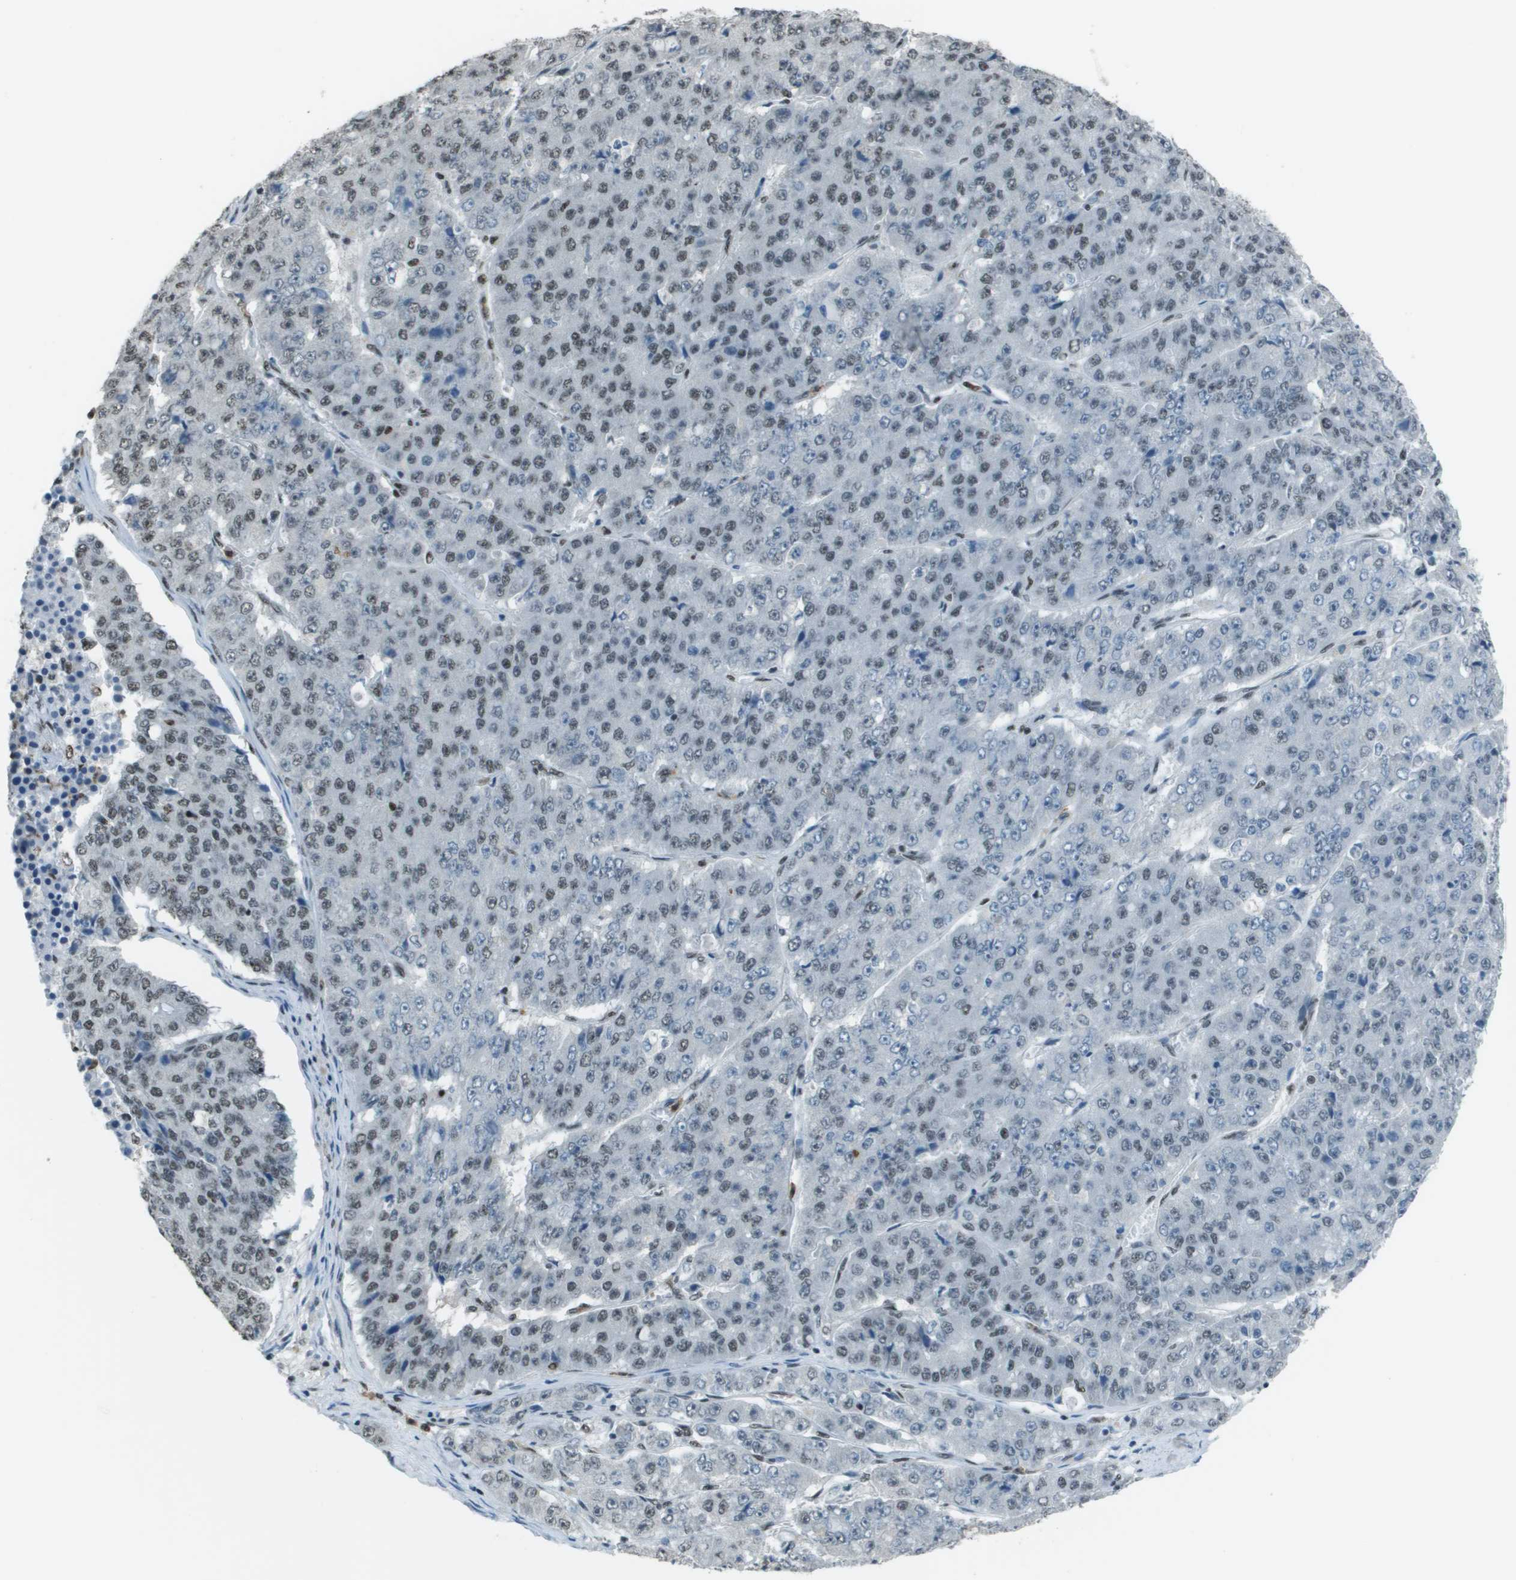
{"staining": {"intensity": "weak", "quantity": "25%-75%", "location": "nuclear"}, "tissue": "pancreatic cancer", "cell_type": "Tumor cells", "image_type": "cancer", "snomed": [{"axis": "morphology", "description": "Adenocarcinoma, NOS"}, {"axis": "topography", "description": "Pancreas"}], "caption": "Pancreatic cancer (adenocarcinoma) was stained to show a protein in brown. There is low levels of weak nuclear positivity in about 25%-75% of tumor cells. (Stains: DAB in brown, nuclei in blue, Microscopy: brightfield microscopy at high magnification).", "gene": "DEPDC1", "patient": {"sex": "male", "age": 50}}